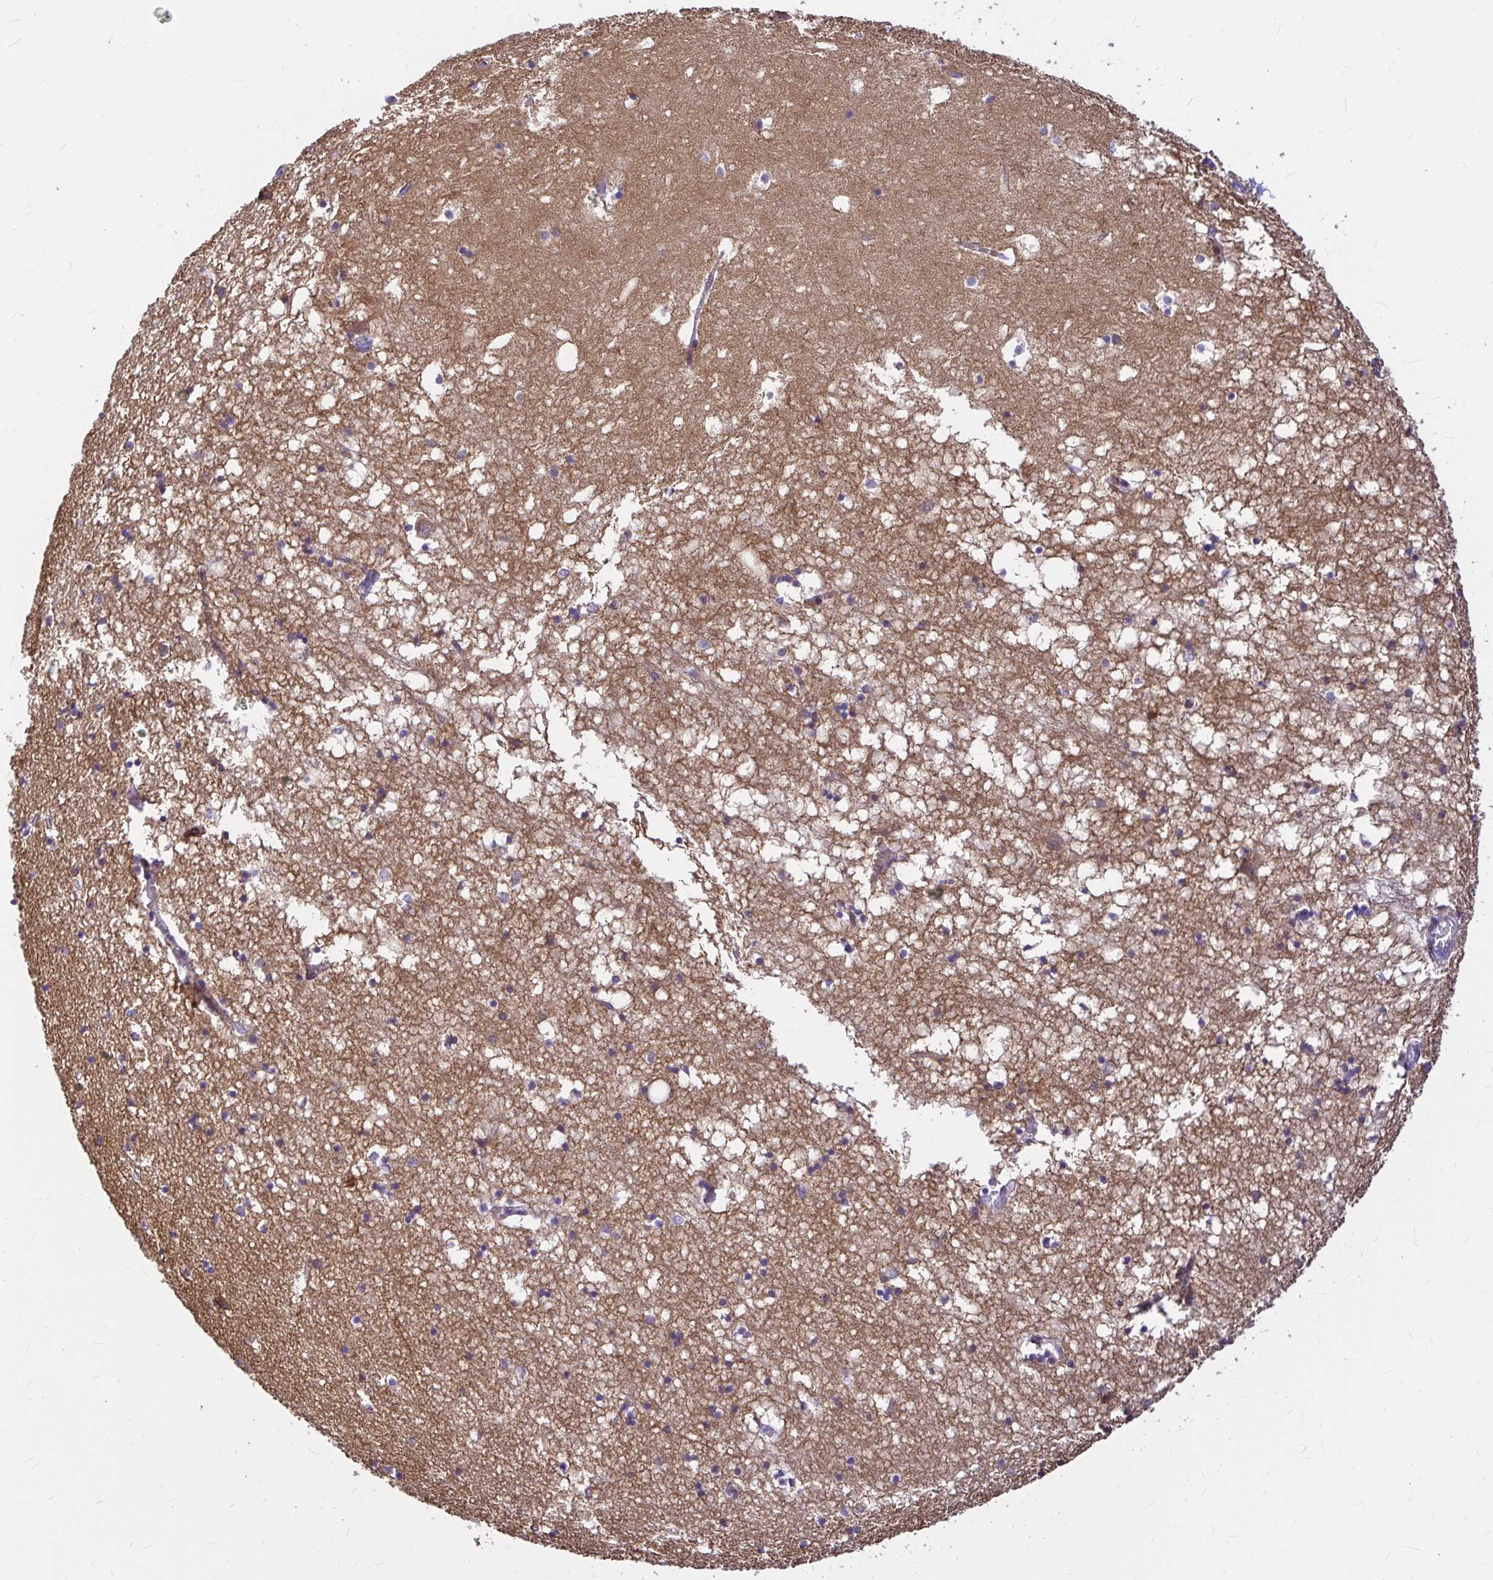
{"staining": {"intensity": "negative", "quantity": "none", "location": "none"}, "tissue": "hippocampus", "cell_type": "Glial cells", "image_type": "normal", "snomed": [{"axis": "morphology", "description": "Normal tissue, NOS"}, {"axis": "topography", "description": "Hippocampus"}], "caption": "High power microscopy histopathology image of an immunohistochemistry image of unremarkable hippocampus, revealing no significant expression in glial cells.", "gene": "GABBR2", "patient": {"sex": "male", "age": 58}}